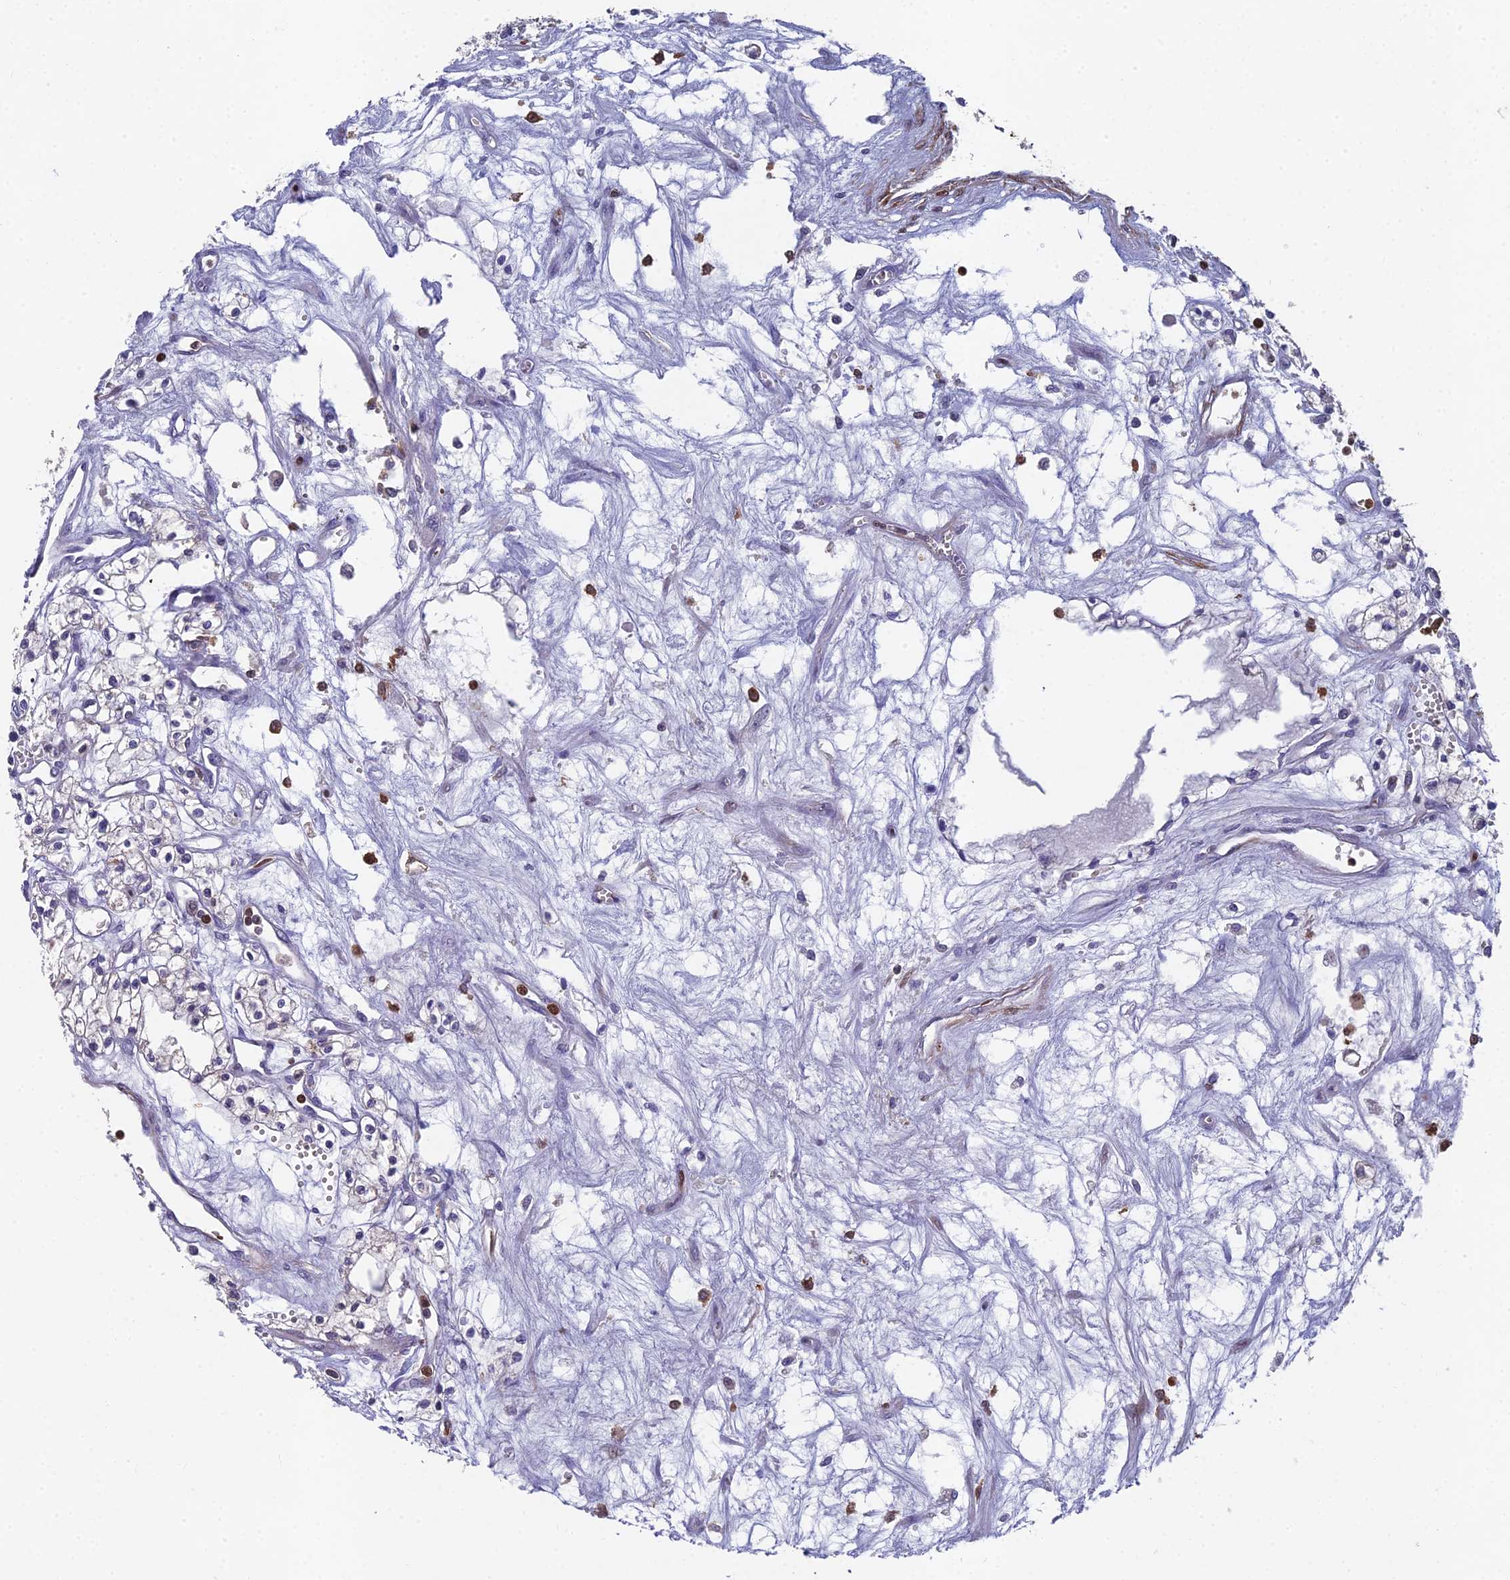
{"staining": {"intensity": "negative", "quantity": "none", "location": "none"}, "tissue": "renal cancer", "cell_type": "Tumor cells", "image_type": "cancer", "snomed": [{"axis": "morphology", "description": "Adenocarcinoma, NOS"}, {"axis": "topography", "description": "Kidney"}], "caption": "IHC of renal adenocarcinoma demonstrates no staining in tumor cells. The staining was performed using DAB to visualize the protein expression in brown, while the nuclei were stained in blue with hematoxylin (Magnification: 20x).", "gene": "GALK2", "patient": {"sex": "male", "age": 59}}